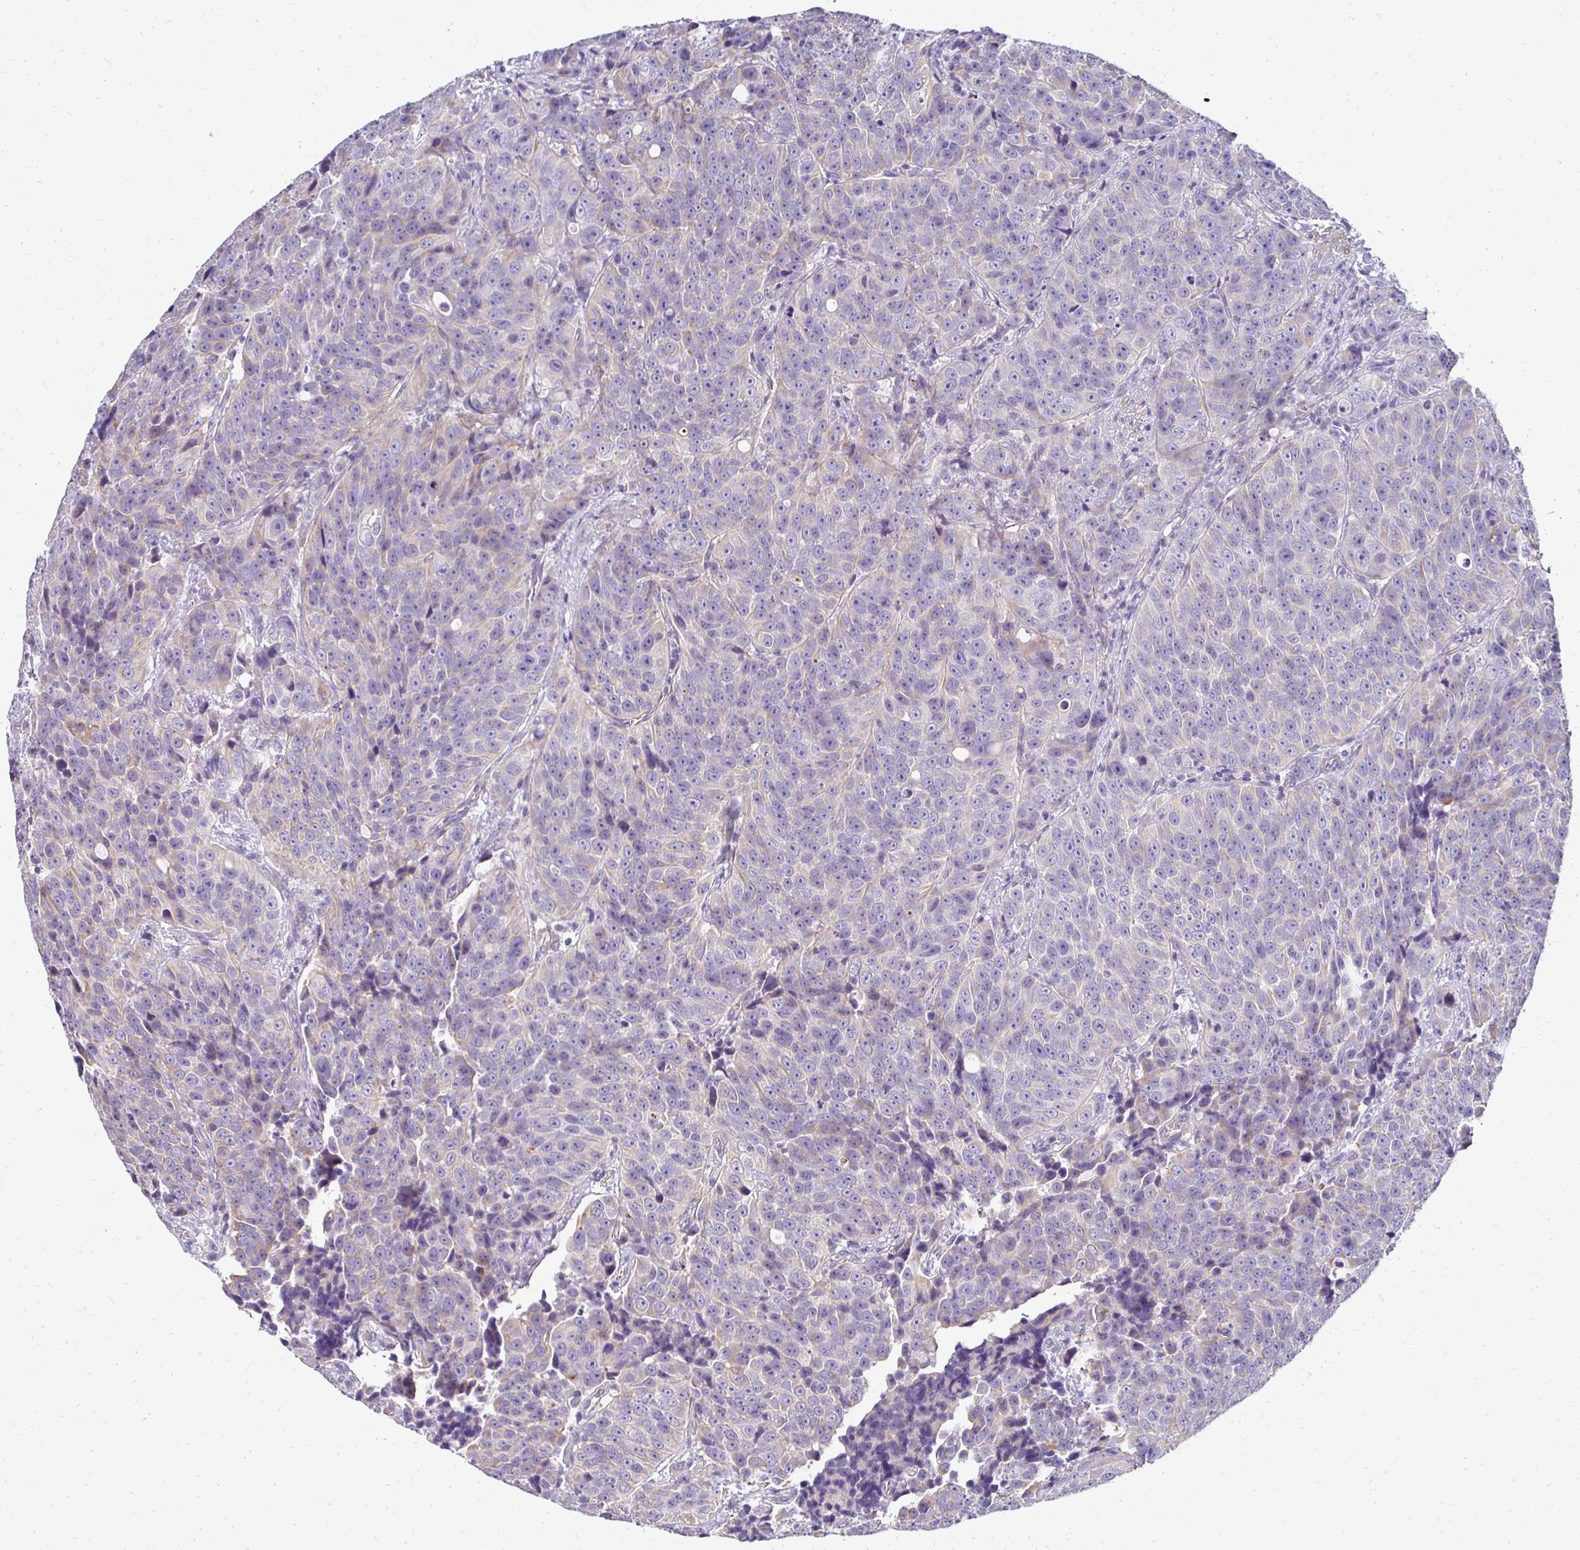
{"staining": {"intensity": "negative", "quantity": "none", "location": "none"}, "tissue": "urothelial cancer", "cell_type": "Tumor cells", "image_type": "cancer", "snomed": [{"axis": "morphology", "description": "Urothelial carcinoma, NOS"}, {"axis": "topography", "description": "Urinary bladder"}], "caption": "An image of human urothelial cancer is negative for staining in tumor cells.", "gene": "AKAP6", "patient": {"sex": "male", "age": 52}}